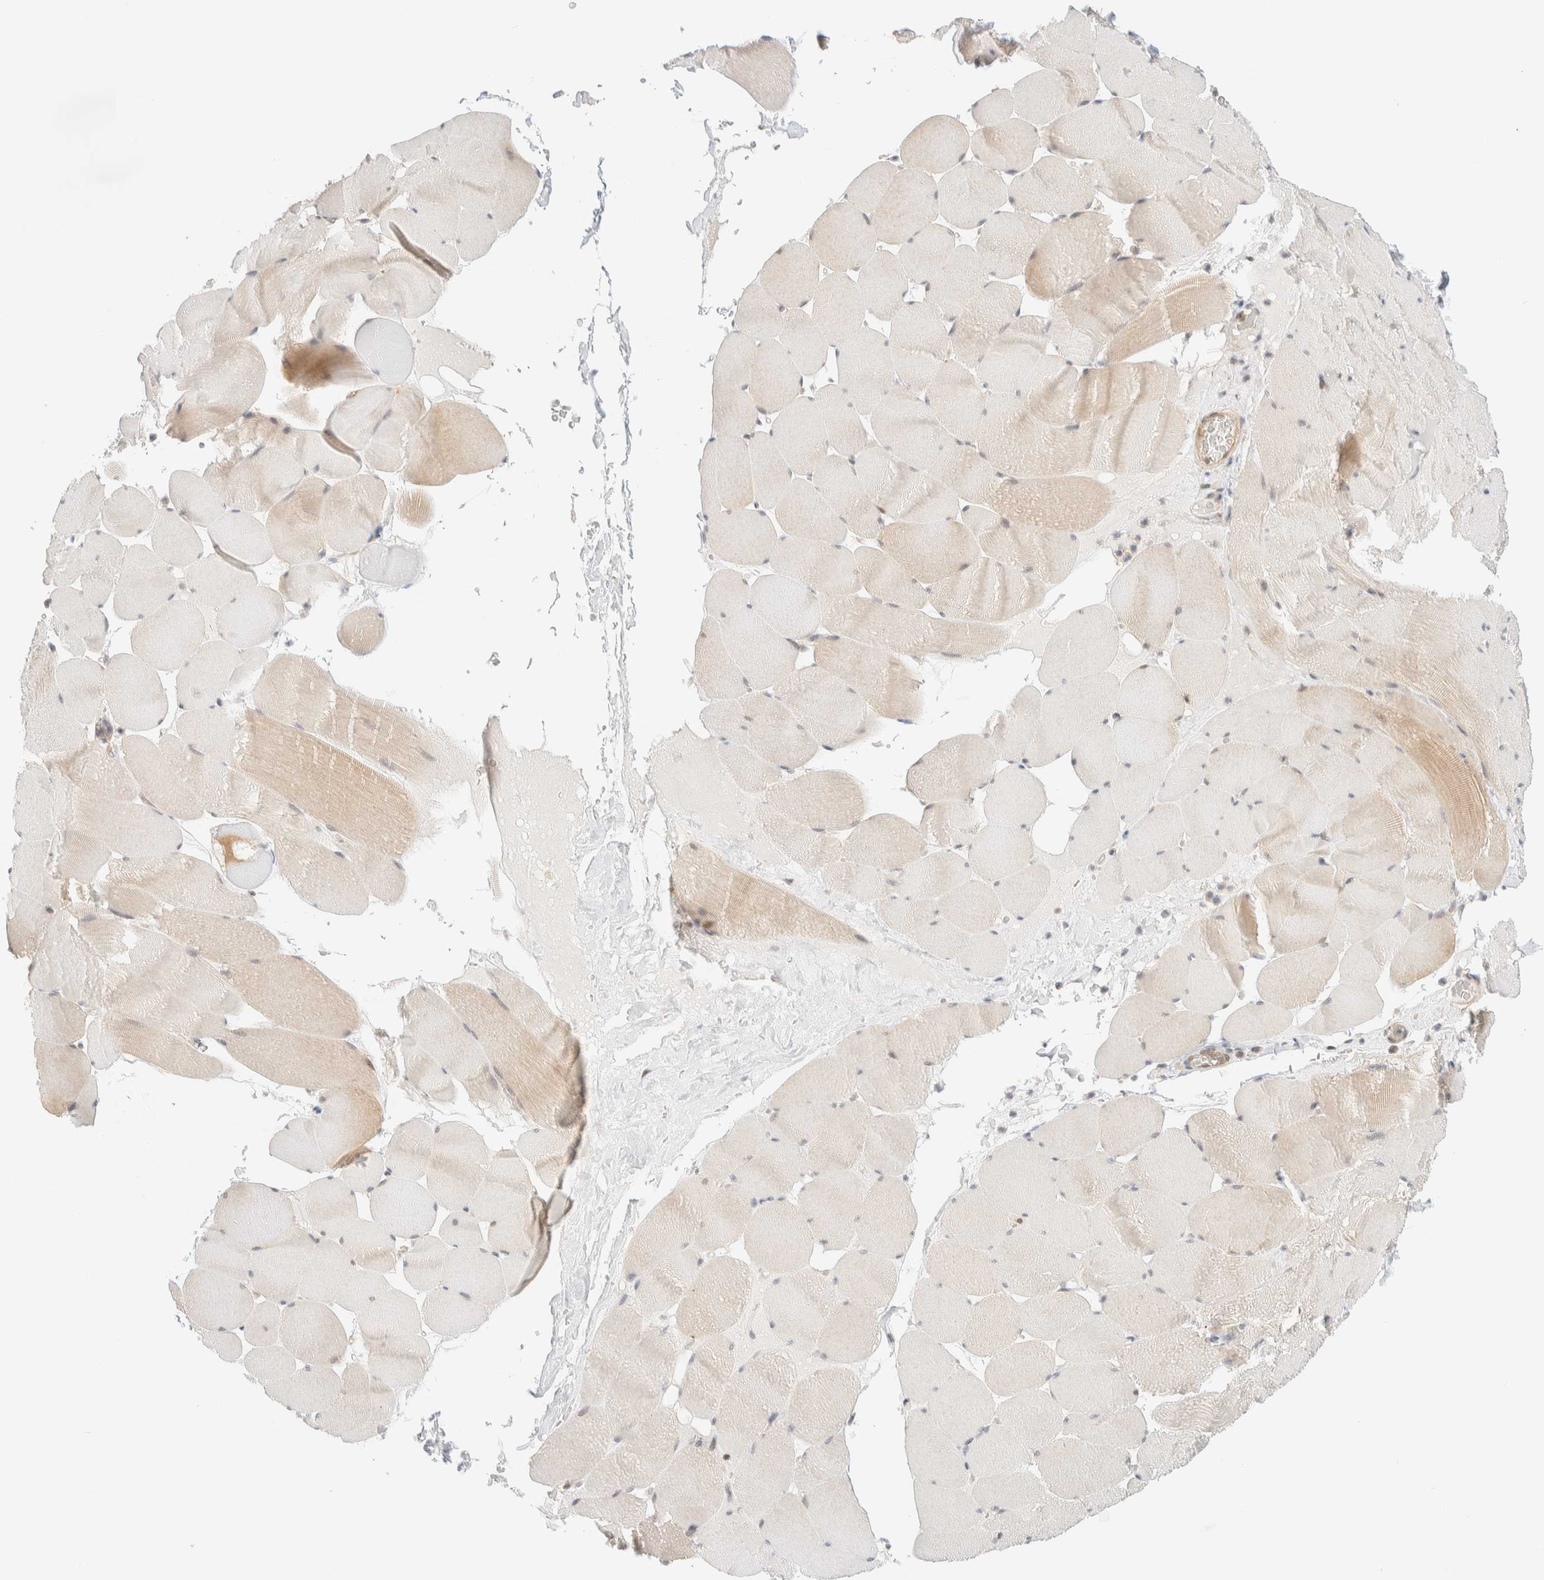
{"staining": {"intensity": "weak", "quantity": "<25%", "location": "cytoplasmic/membranous"}, "tissue": "skeletal muscle", "cell_type": "Myocytes", "image_type": "normal", "snomed": [{"axis": "morphology", "description": "Normal tissue, NOS"}, {"axis": "topography", "description": "Skeletal muscle"}], "caption": "Immunohistochemistry image of normal skeletal muscle: skeletal muscle stained with DAB demonstrates no significant protein expression in myocytes.", "gene": "PCYT2", "patient": {"sex": "male", "age": 62}}